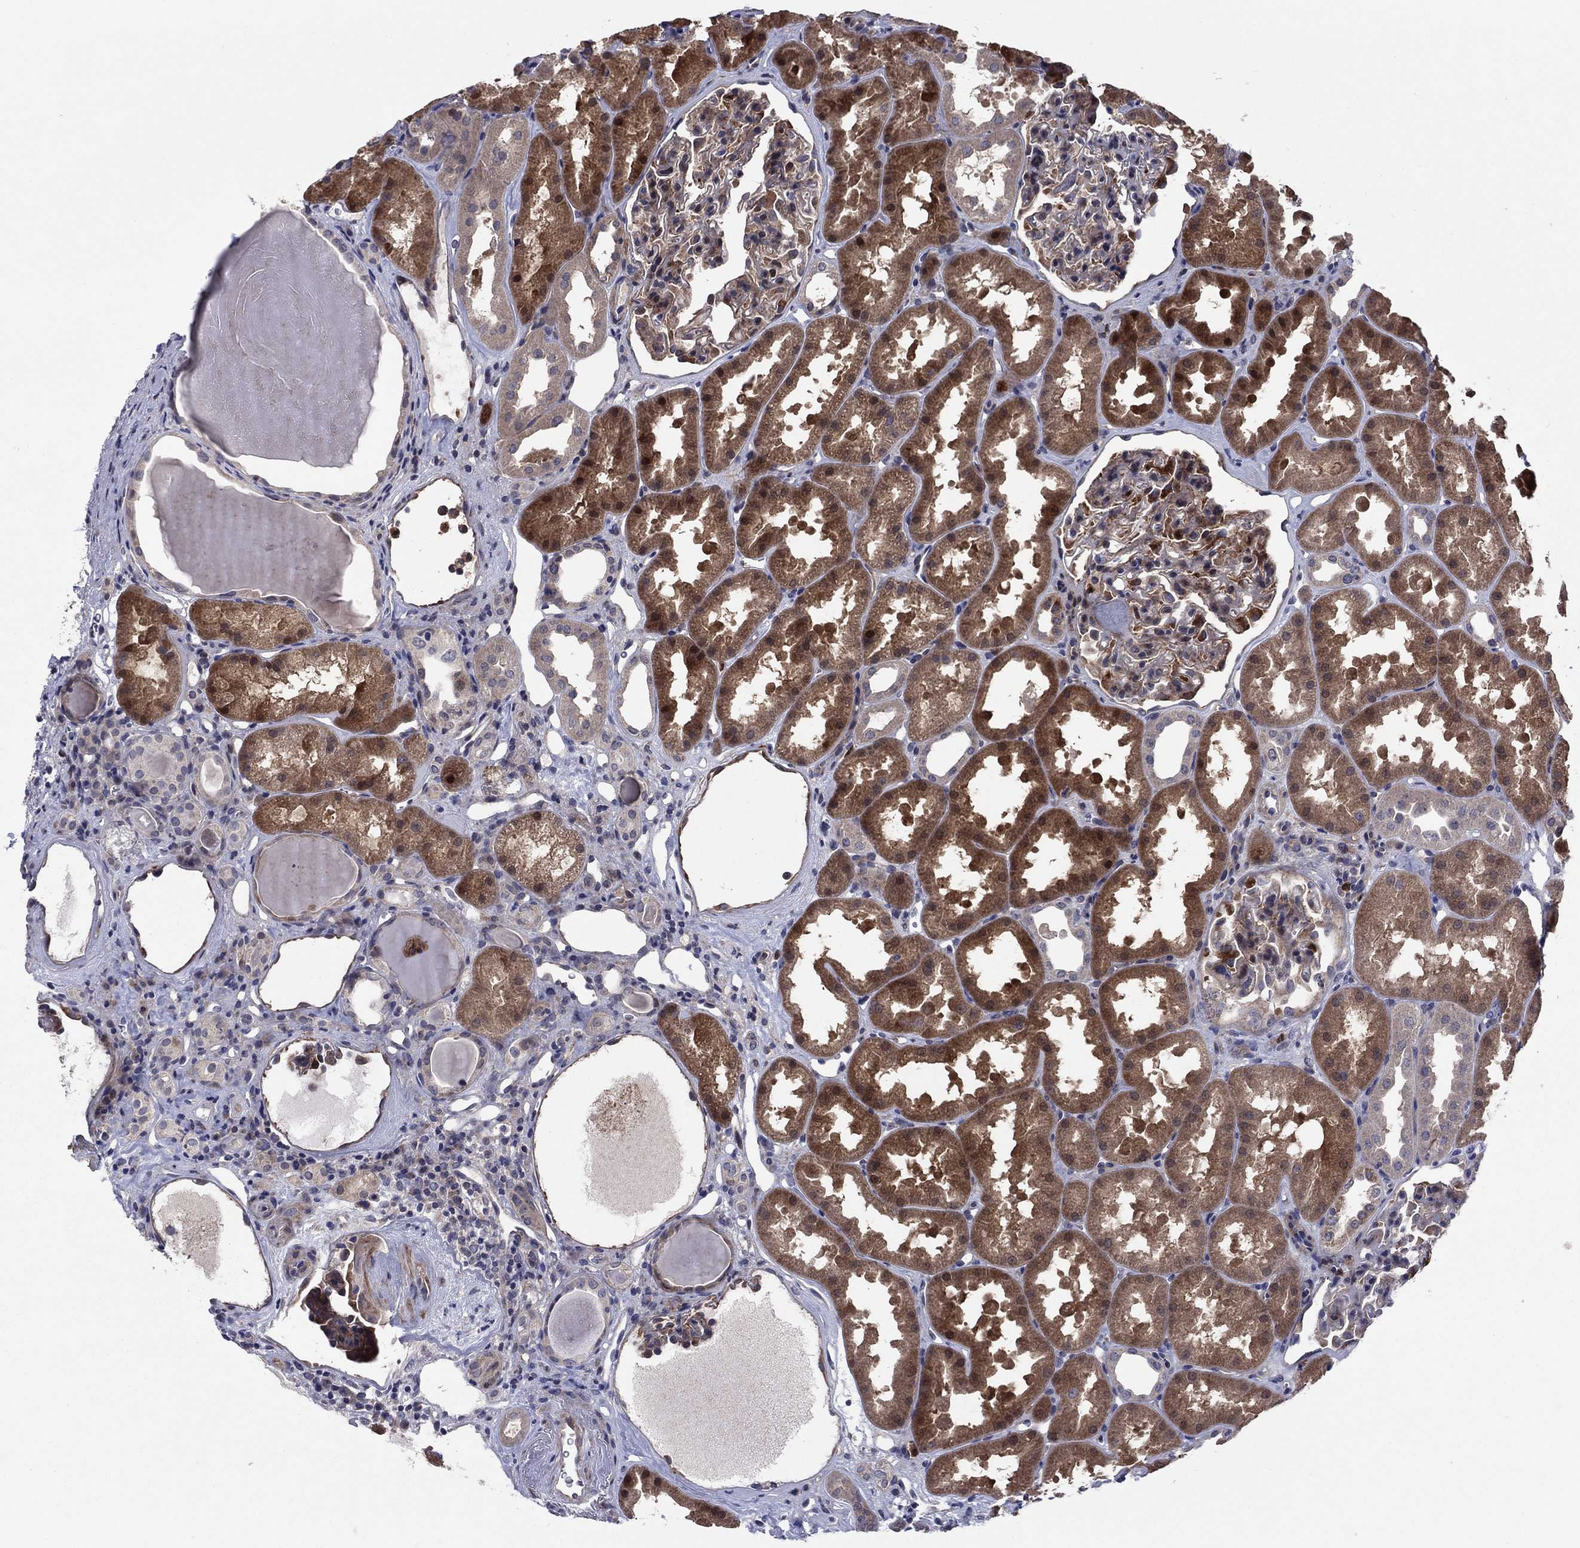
{"staining": {"intensity": "strong", "quantity": "<25%", "location": "cytoplasmic/membranous"}, "tissue": "kidney", "cell_type": "Cells in glomeruli", "image_type": "normal", "snomed": [{"axis": "morphology", "description": "Normal tissue, NOS"}, {"axis": "topography", "description": "Kidney"}], "caption": "Immunohistochemical staining of benign human kidney reveals medium levels of strong cytoplasmic/membranous staining in about <25% of cells in glomeruli.", "gene": "MSRB1", "patient": {"sex": "male", "age": 61}}